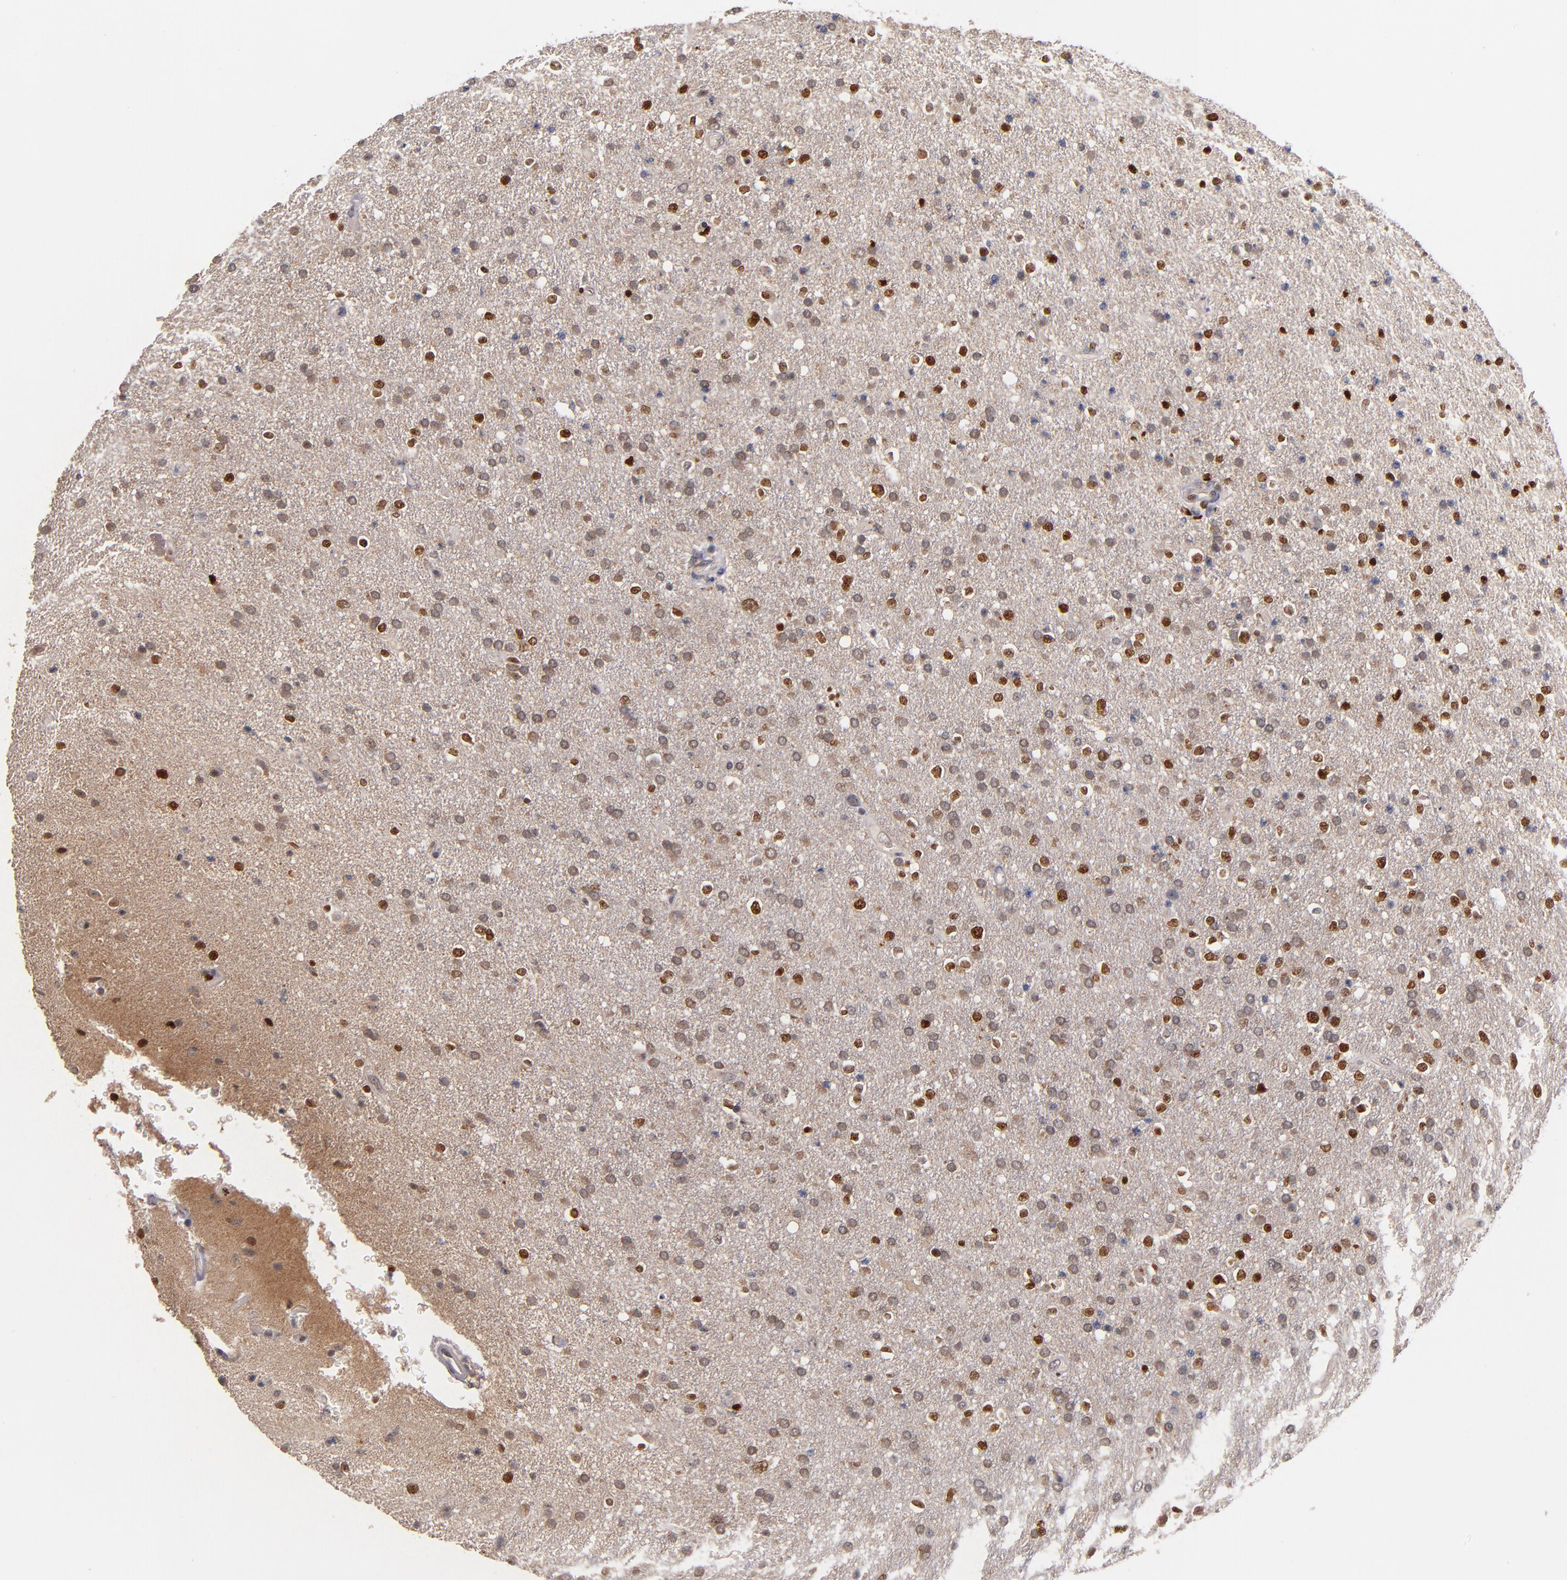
{"staining": {"intensity": "strong", "quantity": "<25%", "location": "nuclear"}, "tissue": "glioma", "cell_type": "Tumor cells", "image_type": "cancer", "snomed": [{"axis": "morphology", "description": "Glioma, malignant, High grade"}, {"axis": "topography", "description": "Brain"}], "caption": "DAB immunohistochemical staining of human glioma reveals strong nuclear protein staining in approximately <25% of tumor cells.", "gene": "KDM6A", "patient": {"sex": "male", "age": 33}}